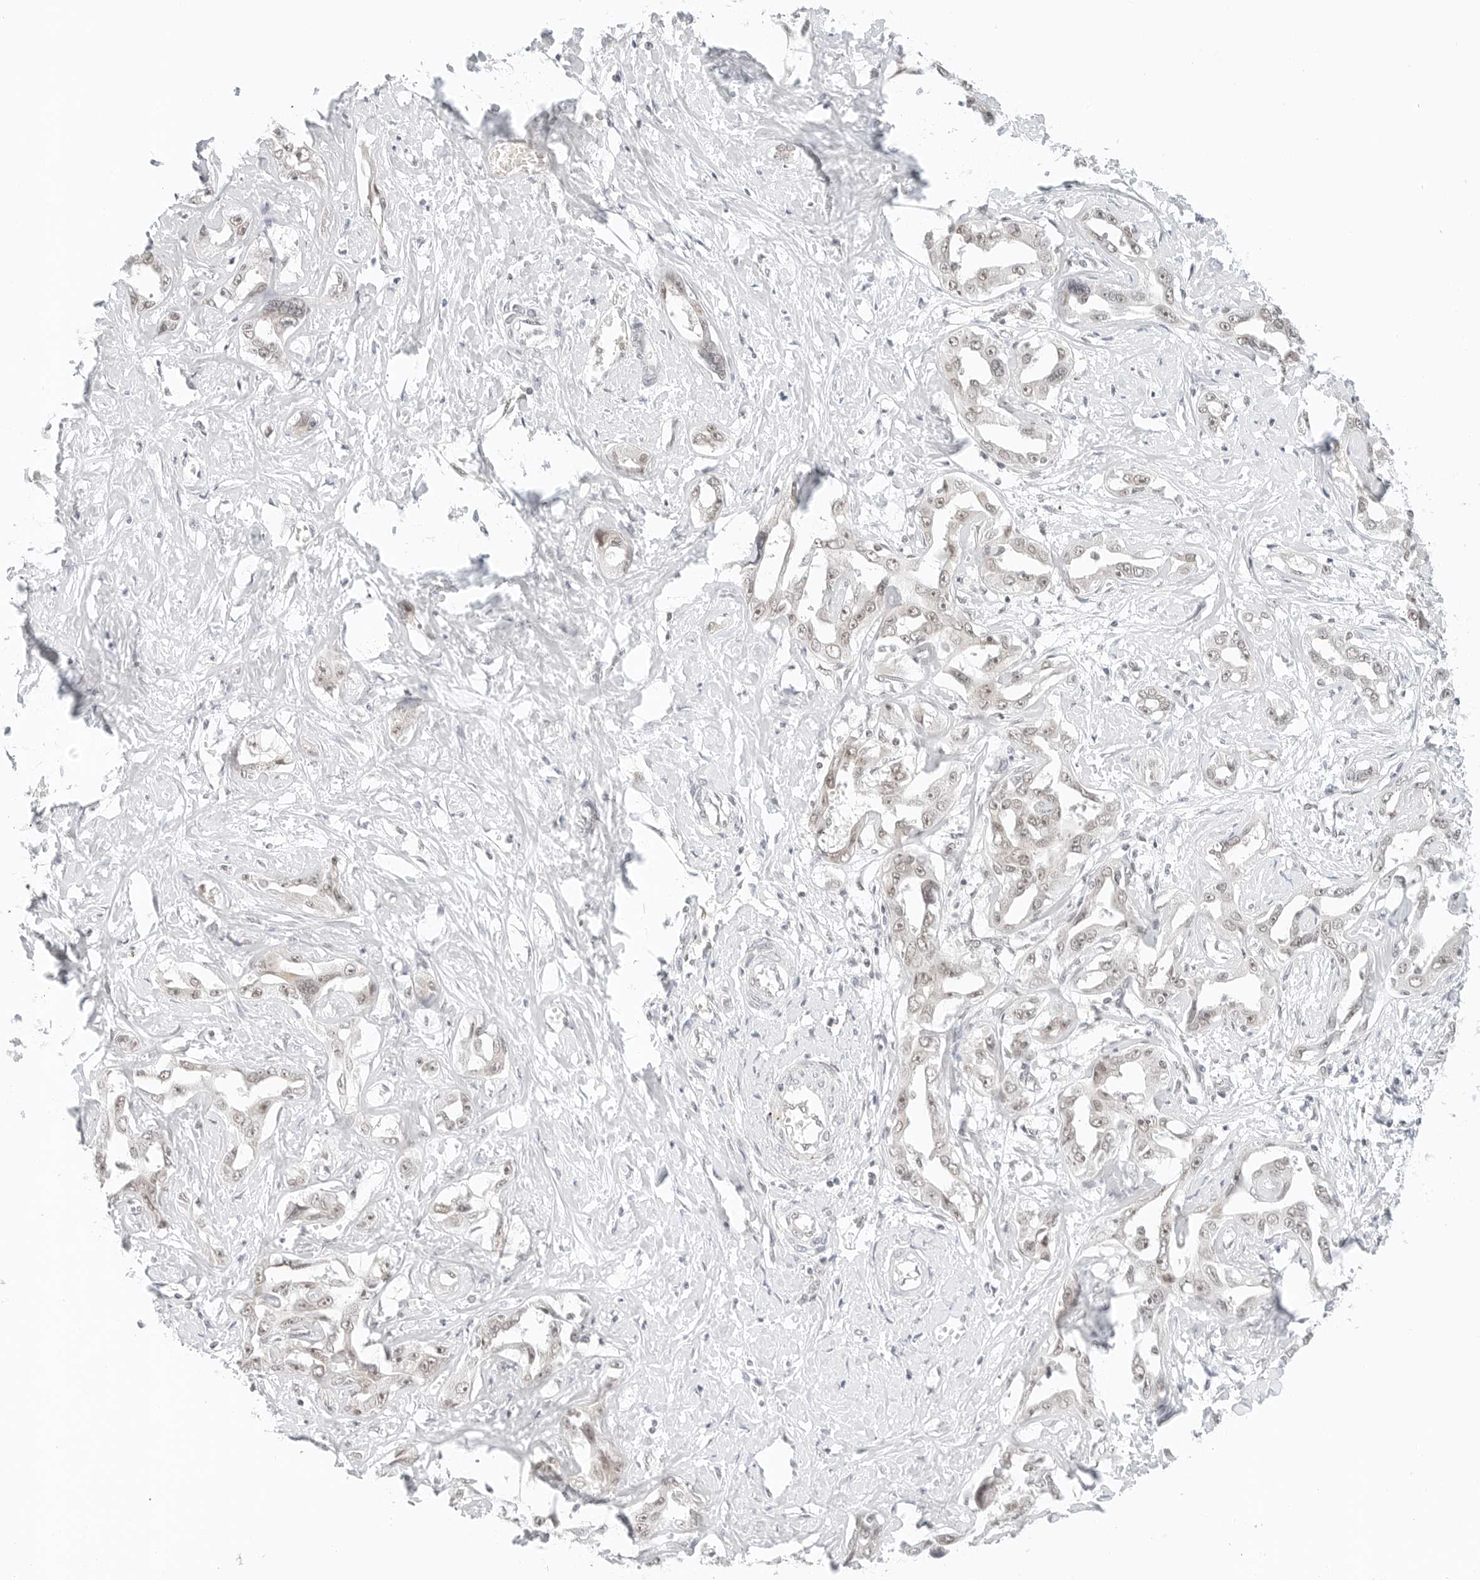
{"staining": {"intensity": "weak", "quantity": "<25%", "location": "nuclear"}, "tissue": "liver cancer", "cell_type": "Tumor cells", "image_type": "cancer", "snomed": [{"axis": "morphology", "description": "Cholangiocarcinoma"}, {"axis": "topography", "description": "Liver"}], "caption": "IHC of cholangiocarcinoma (liver) exhibits no staining in tumor cells.", "gene": "NEO1", "patient": {"sex": "male", "age": 59}}